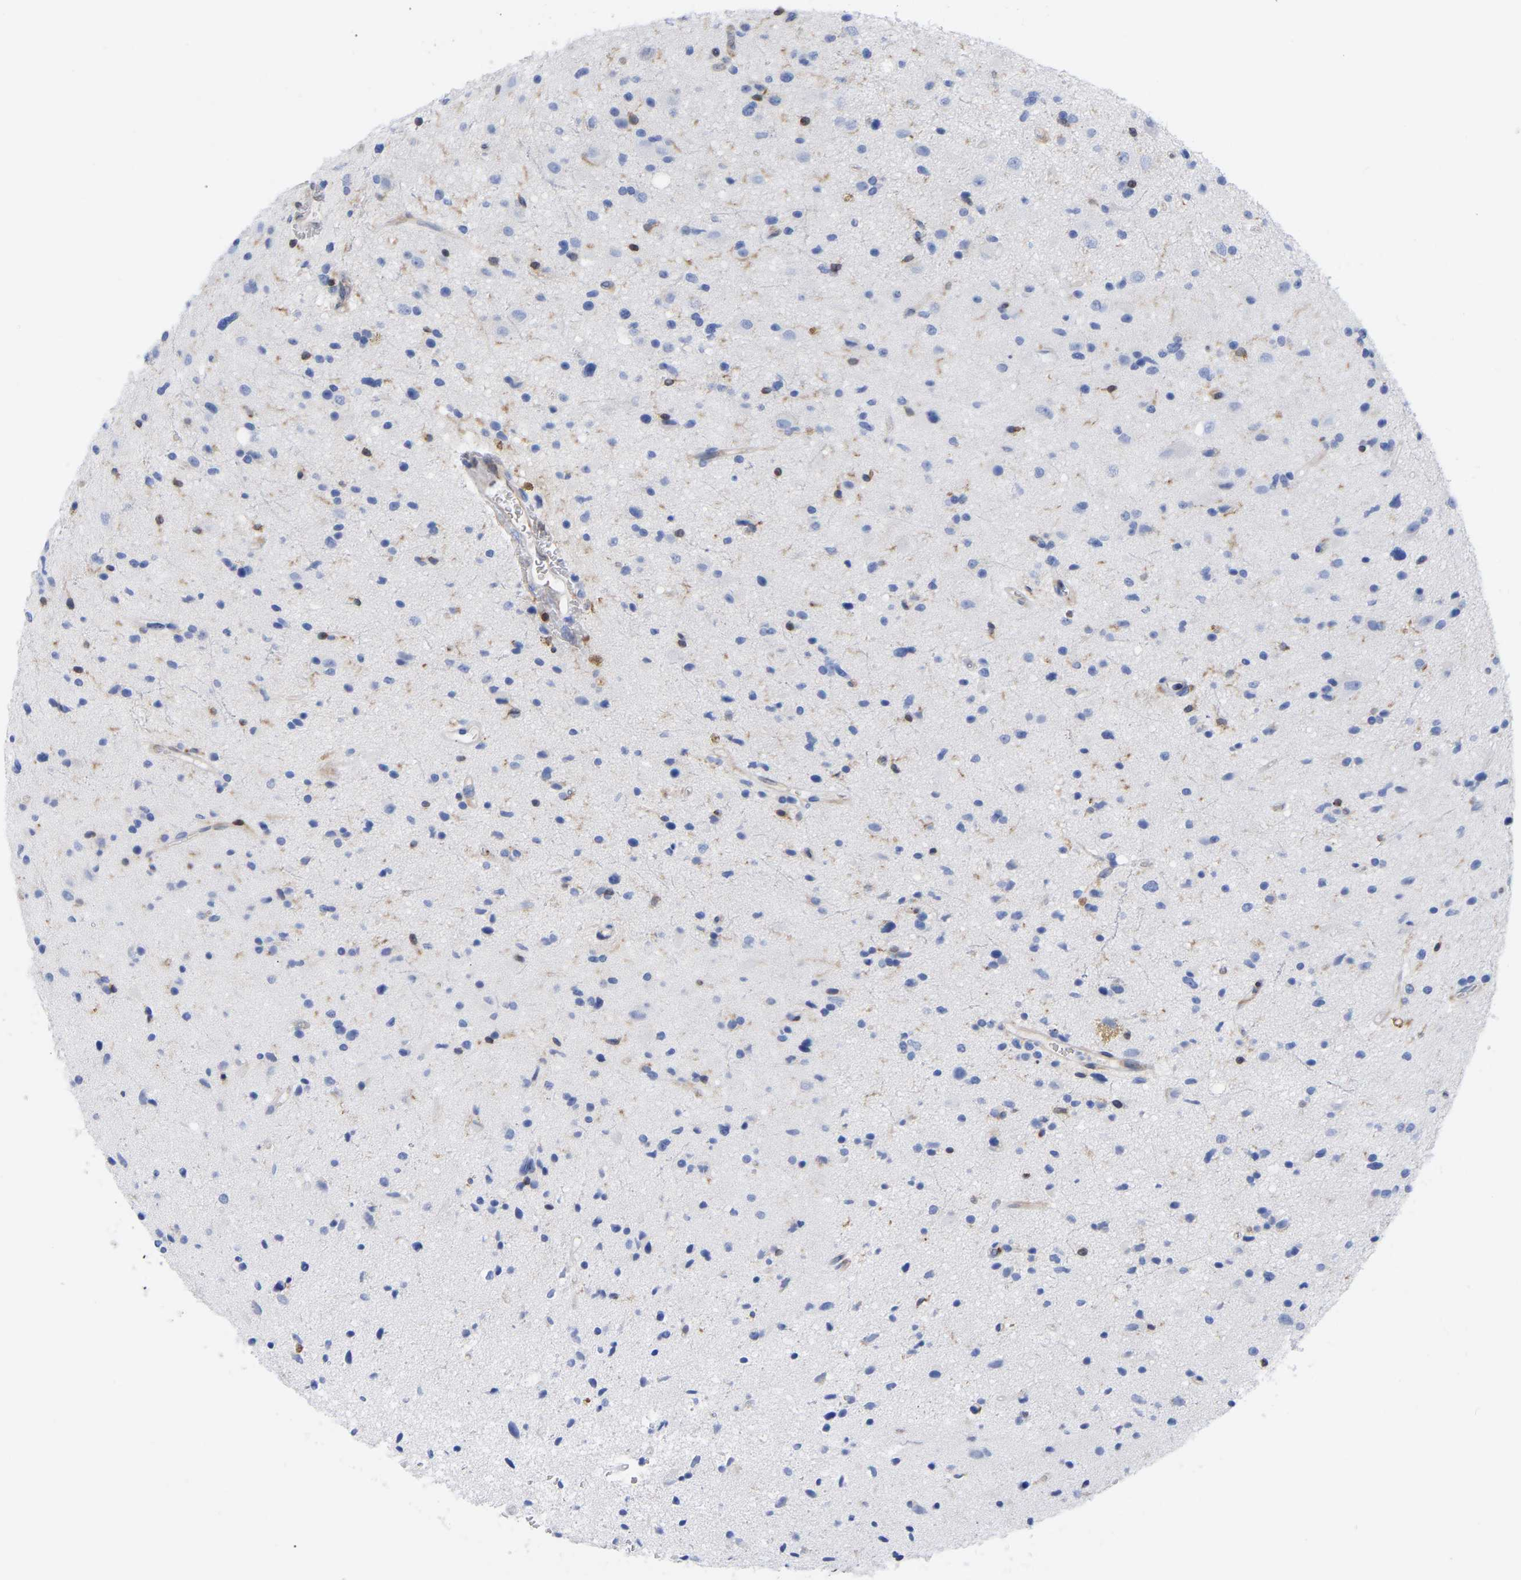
{"staining": {"intensity": "negative", "quantity": "none", "location": "none"}, "tissue": "glioma", "cell_type": "Tumor cells", "image_type": "cancer", "snomed": [{"axis": "morphology", "description": "Glioma, malignant, High grade"}, {"axis": "topography", "description": "Brain"}], "caption": "High power microscopy histopathology image of an immunohistochemistry (IHC) micrograph of glioma, revealing no significant expression in tumor cells.", "gene": "GIMAP4", "patient": {"sex": "male", "age": 33}}